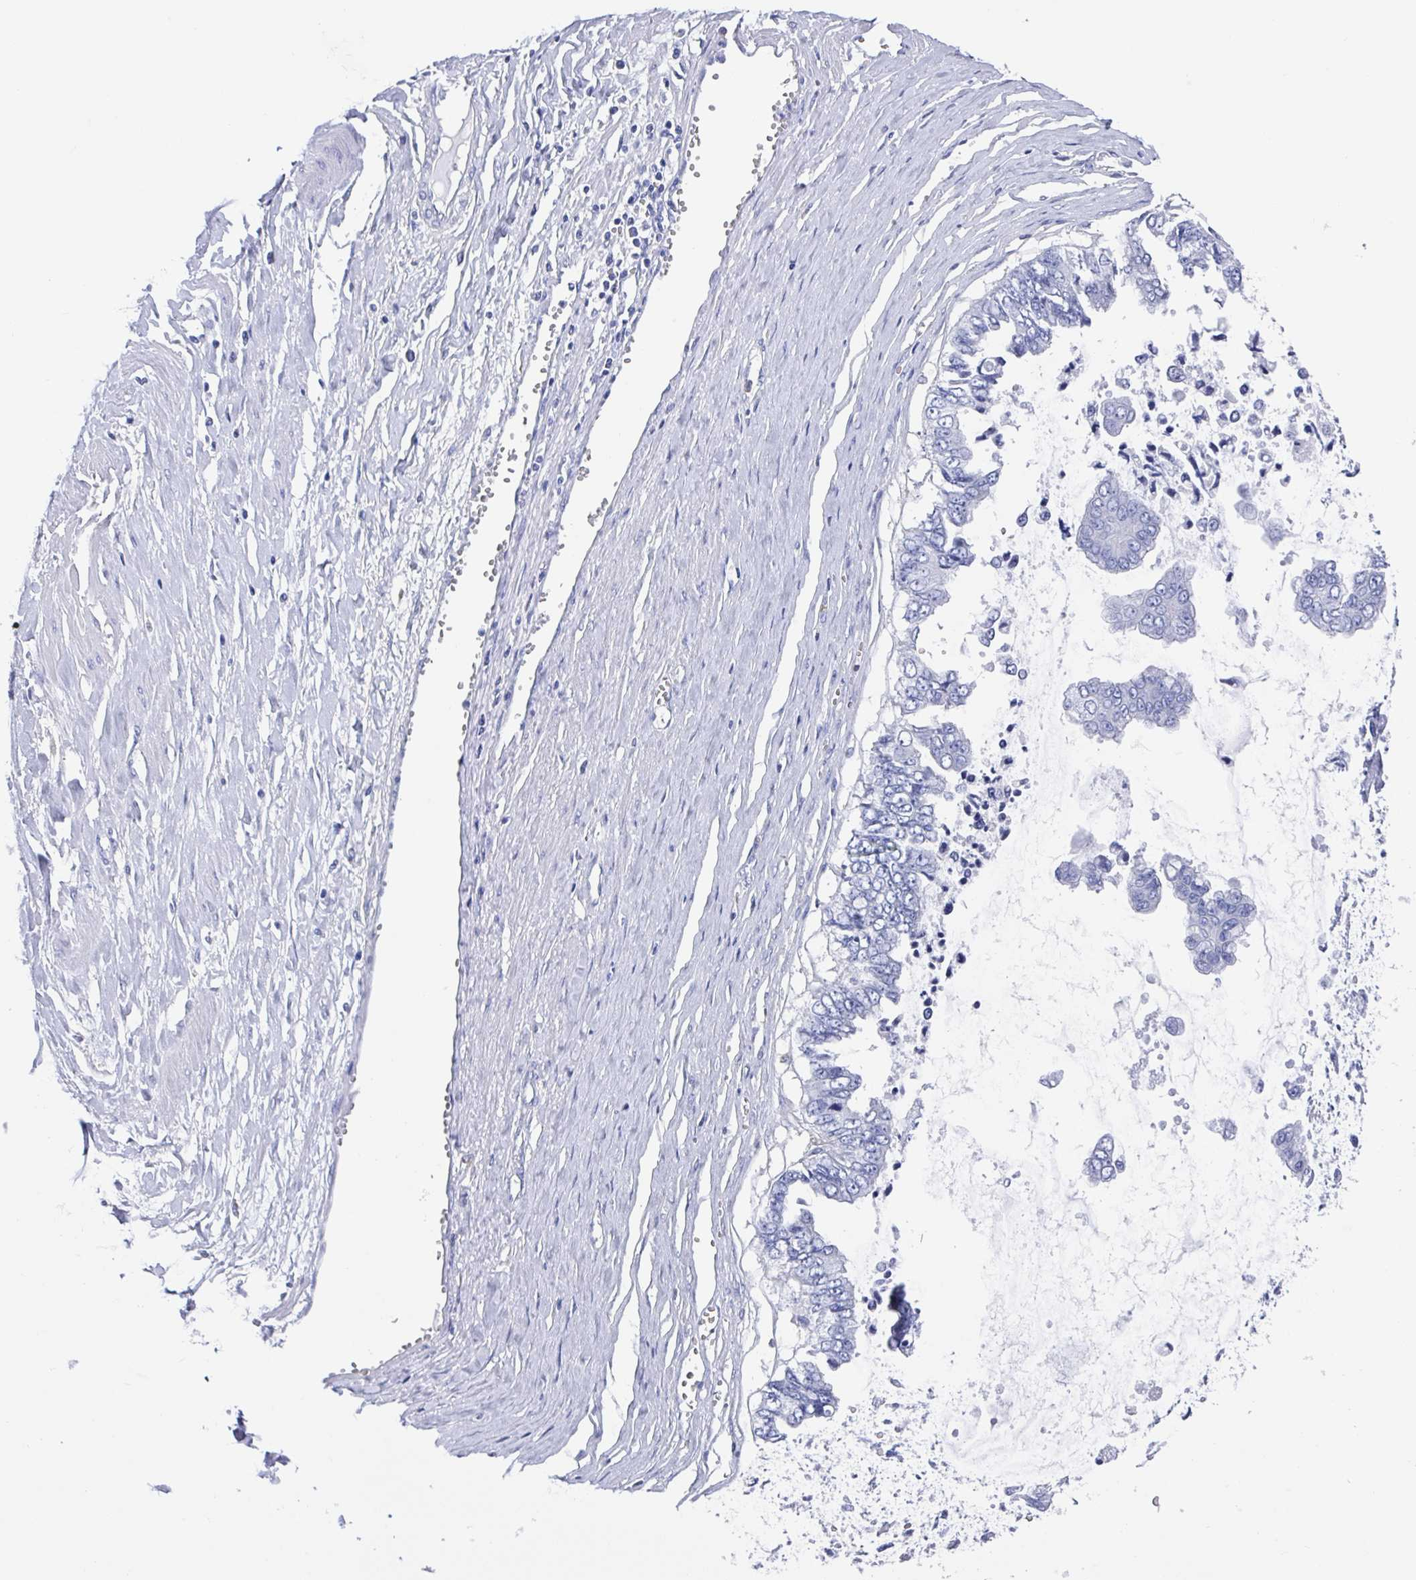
{"staining": {"intensity": "negative", "quantity": "none", "location": "none"}, "tissue": "ovarian cancer", "cell_type": "Tumor cells", "image_type": "cancer", "snomed": [{"axis": "morphology", "description": "Cystadenocarcinoma, mucinous, NOS"}, {"axis": "topography", "description": "Ovary"}], "caption": "There is no significant positivity in tumor cells of ovarian cancer.", "gene": "FCGR3A", "patient": {"sex": "female", "age": 72}}